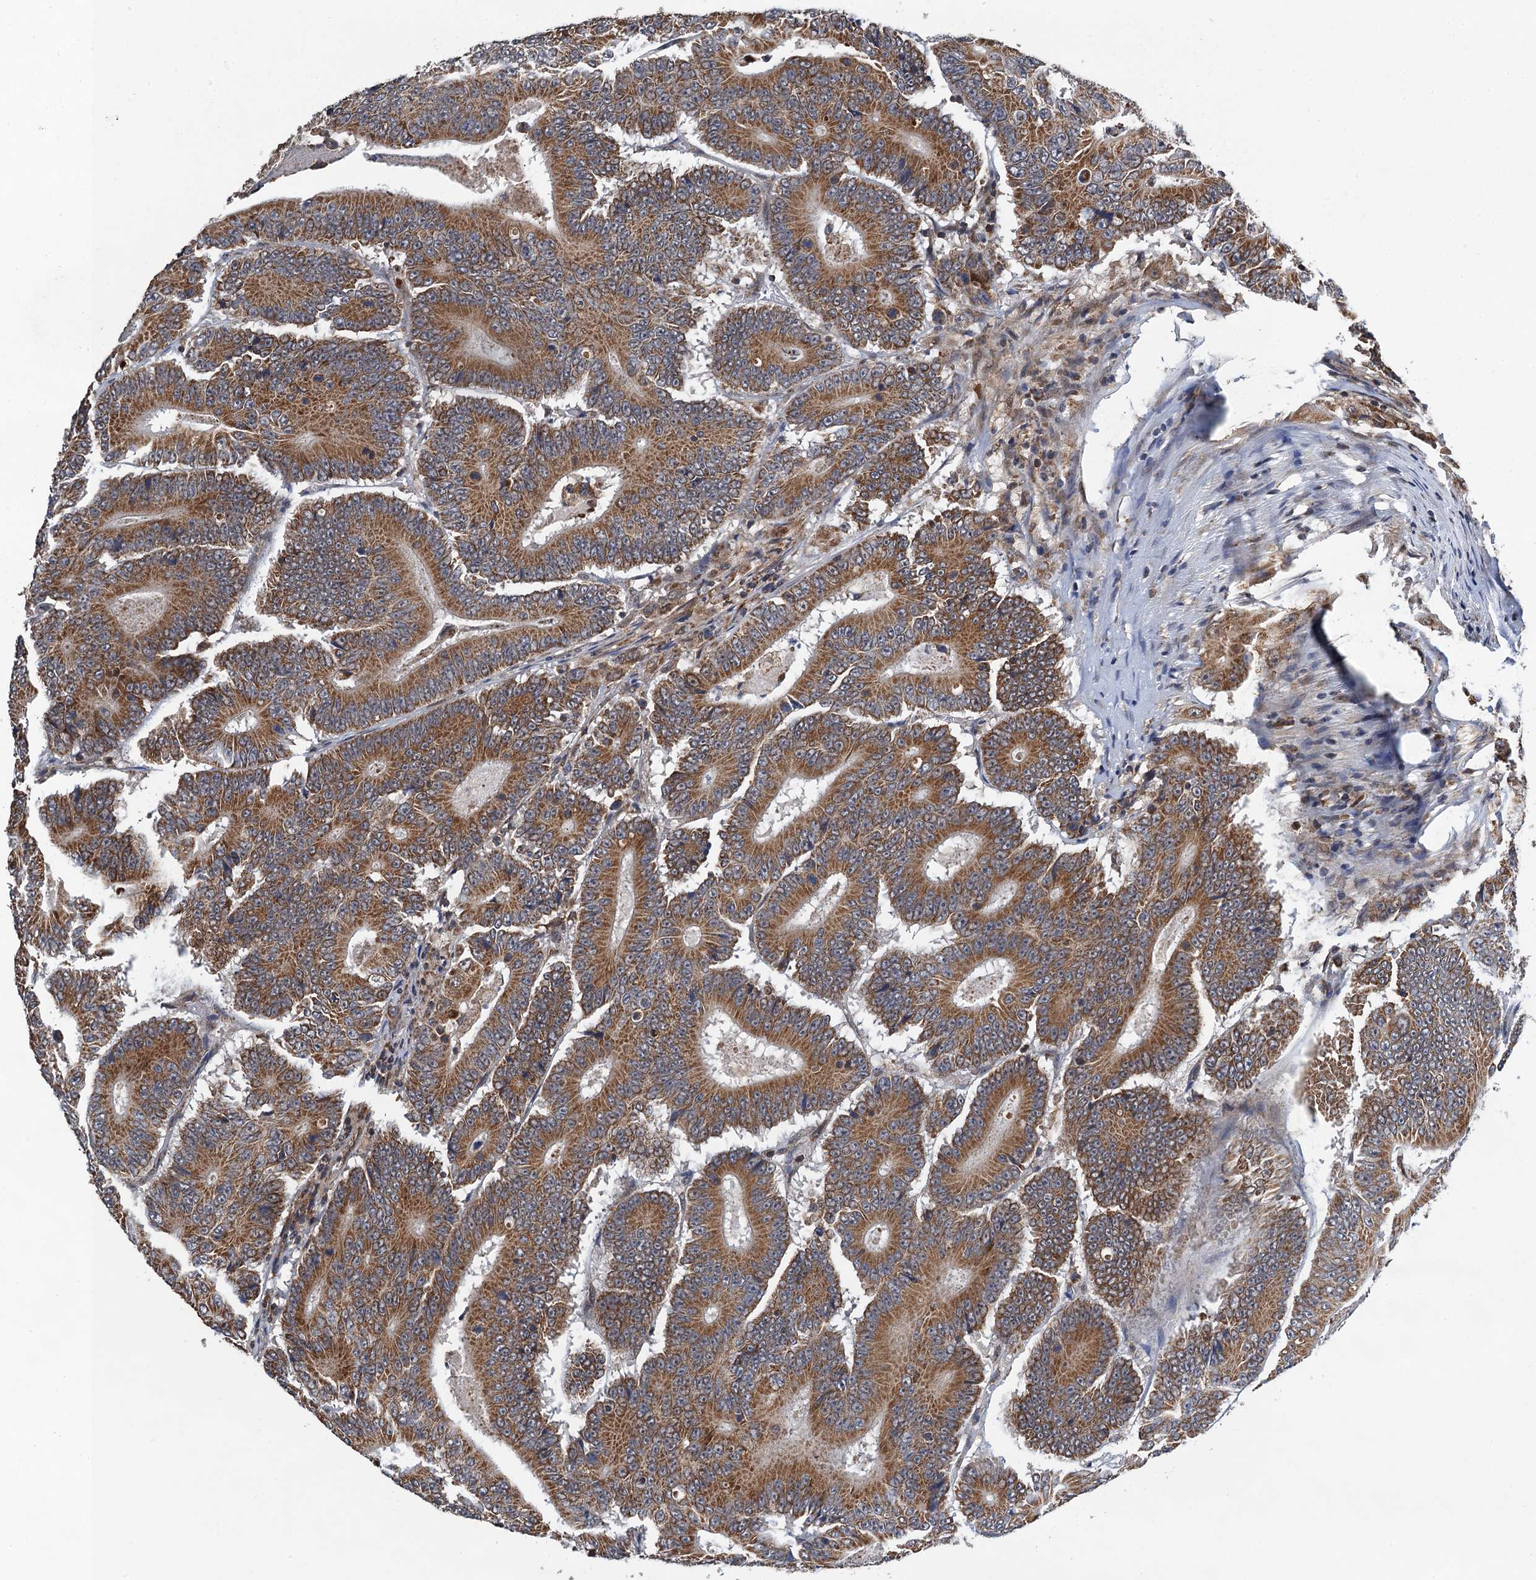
{"staining": {"intensity": "moderate", "quantity": ">75%", "location": "cytoplasmic/membranous"}, "tissue": "colorectal cancer", "cell_type": "Tumor cells", "image_type": "cancer", "snomed": [{"axis": "morphology", "description": "Adenocarcinoma, NOS"}, {"axis": "topography", "description": "Colon"}], "caption": "Colorectal cancer was stained to show a protein in brown. There is medium levels of moderate cytoplasmic/membranous staining in about >75% of tumor cells.", "gene": "CMPK2", "patient": {"sex": "male", "age": 83}}